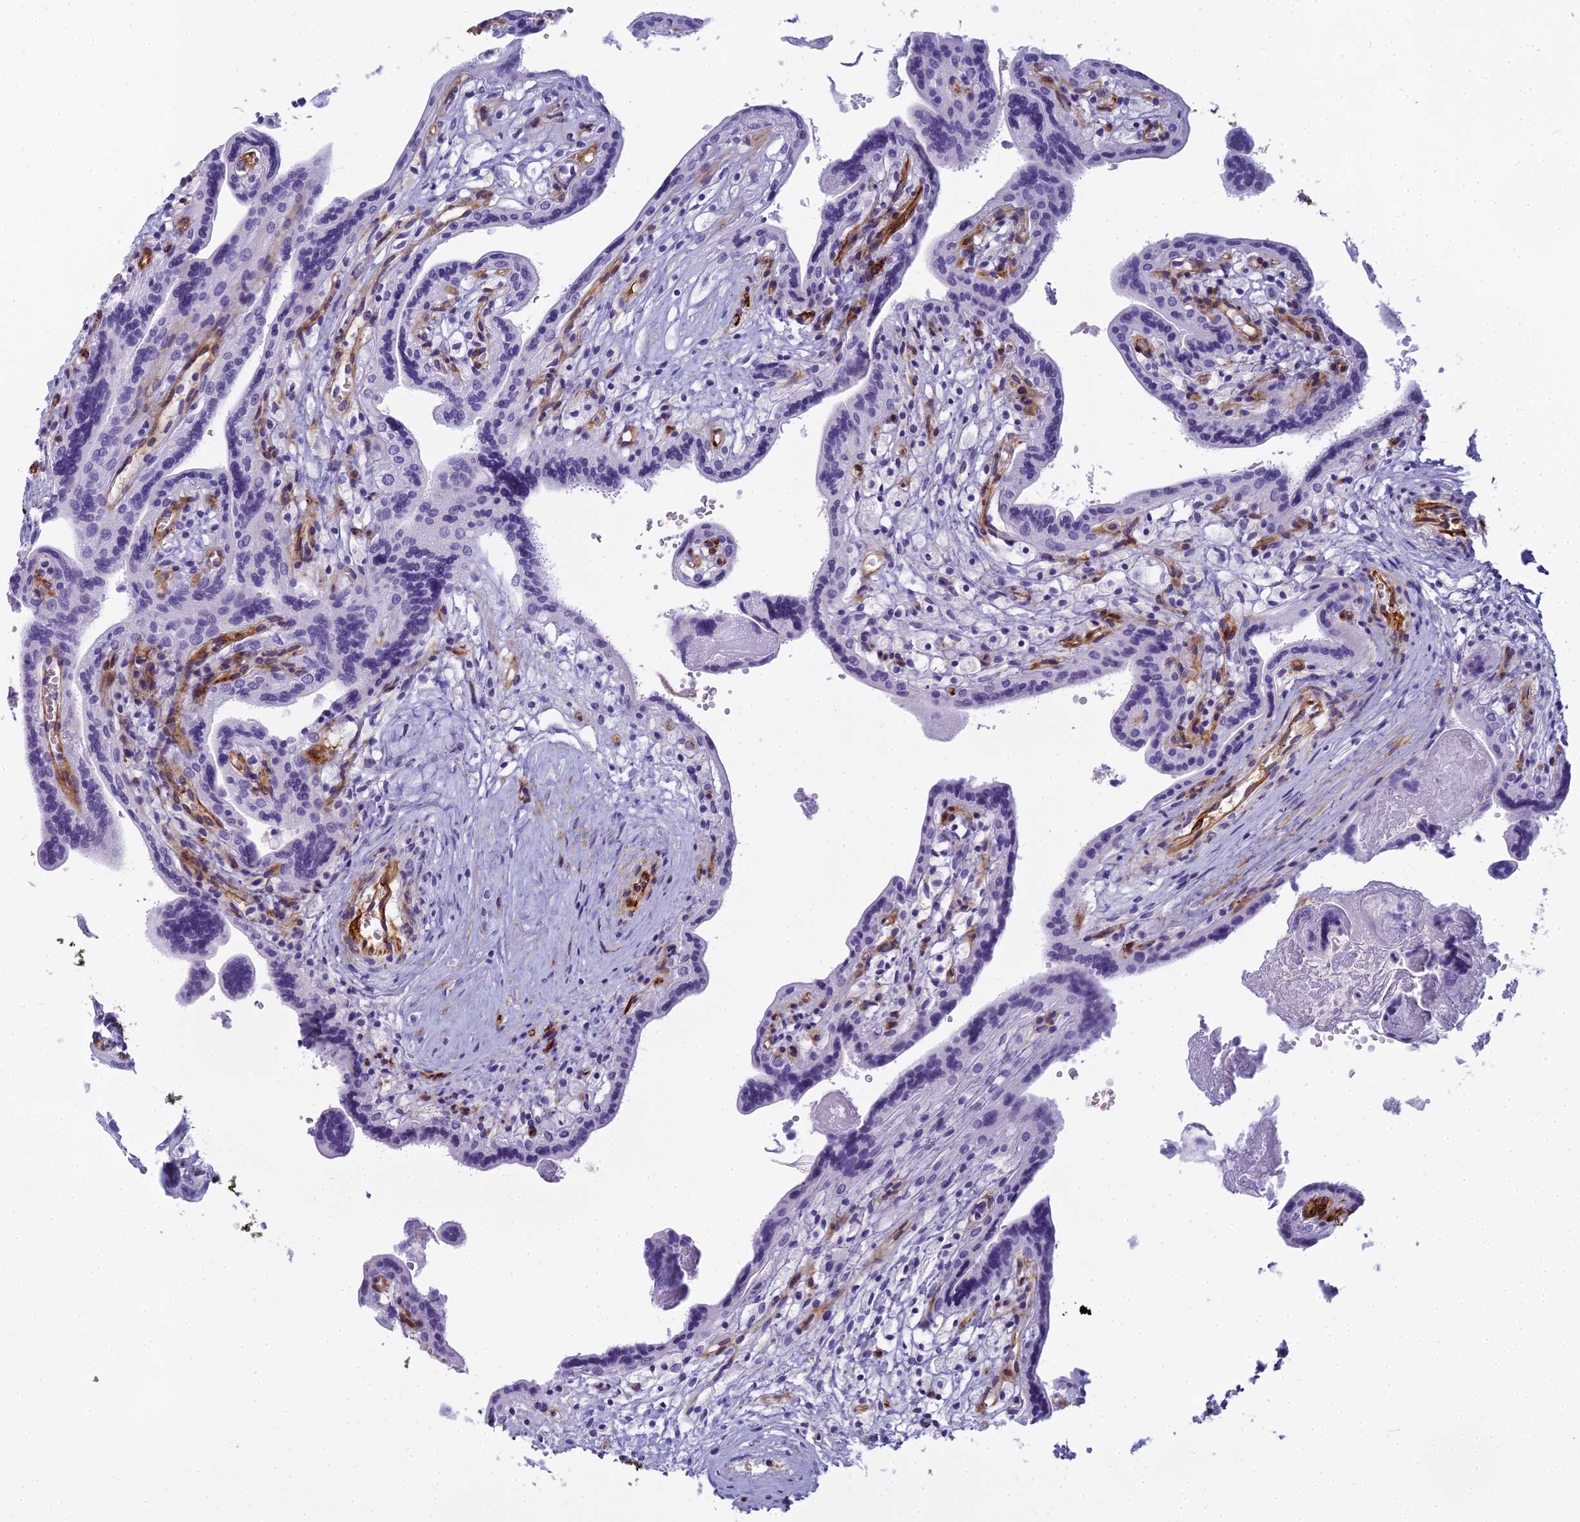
{"staining": {"intensity": "negative", "quantity": "none", "location": "none"}, "tissue": "placenta", "cell_type": "Trophoblastic cells", "image_type": "normal", "snomed": [{"axis": "morphology", "description": "Normal tissue, NOS"}, {"axis": "topography", "description": "Placenta"}], "caption": "A photomicrograph of human placenta is negative for staining in trophoblastic cells. Brightfield microscopy of immunohistochemistry stained with DAB (3,3'-diaminobenzidine) (brown) and hematoxylin (blue), captured at high magnification.", "gene": "ENSG00000265118", "patient": {"sex": "female", "age": 37}}